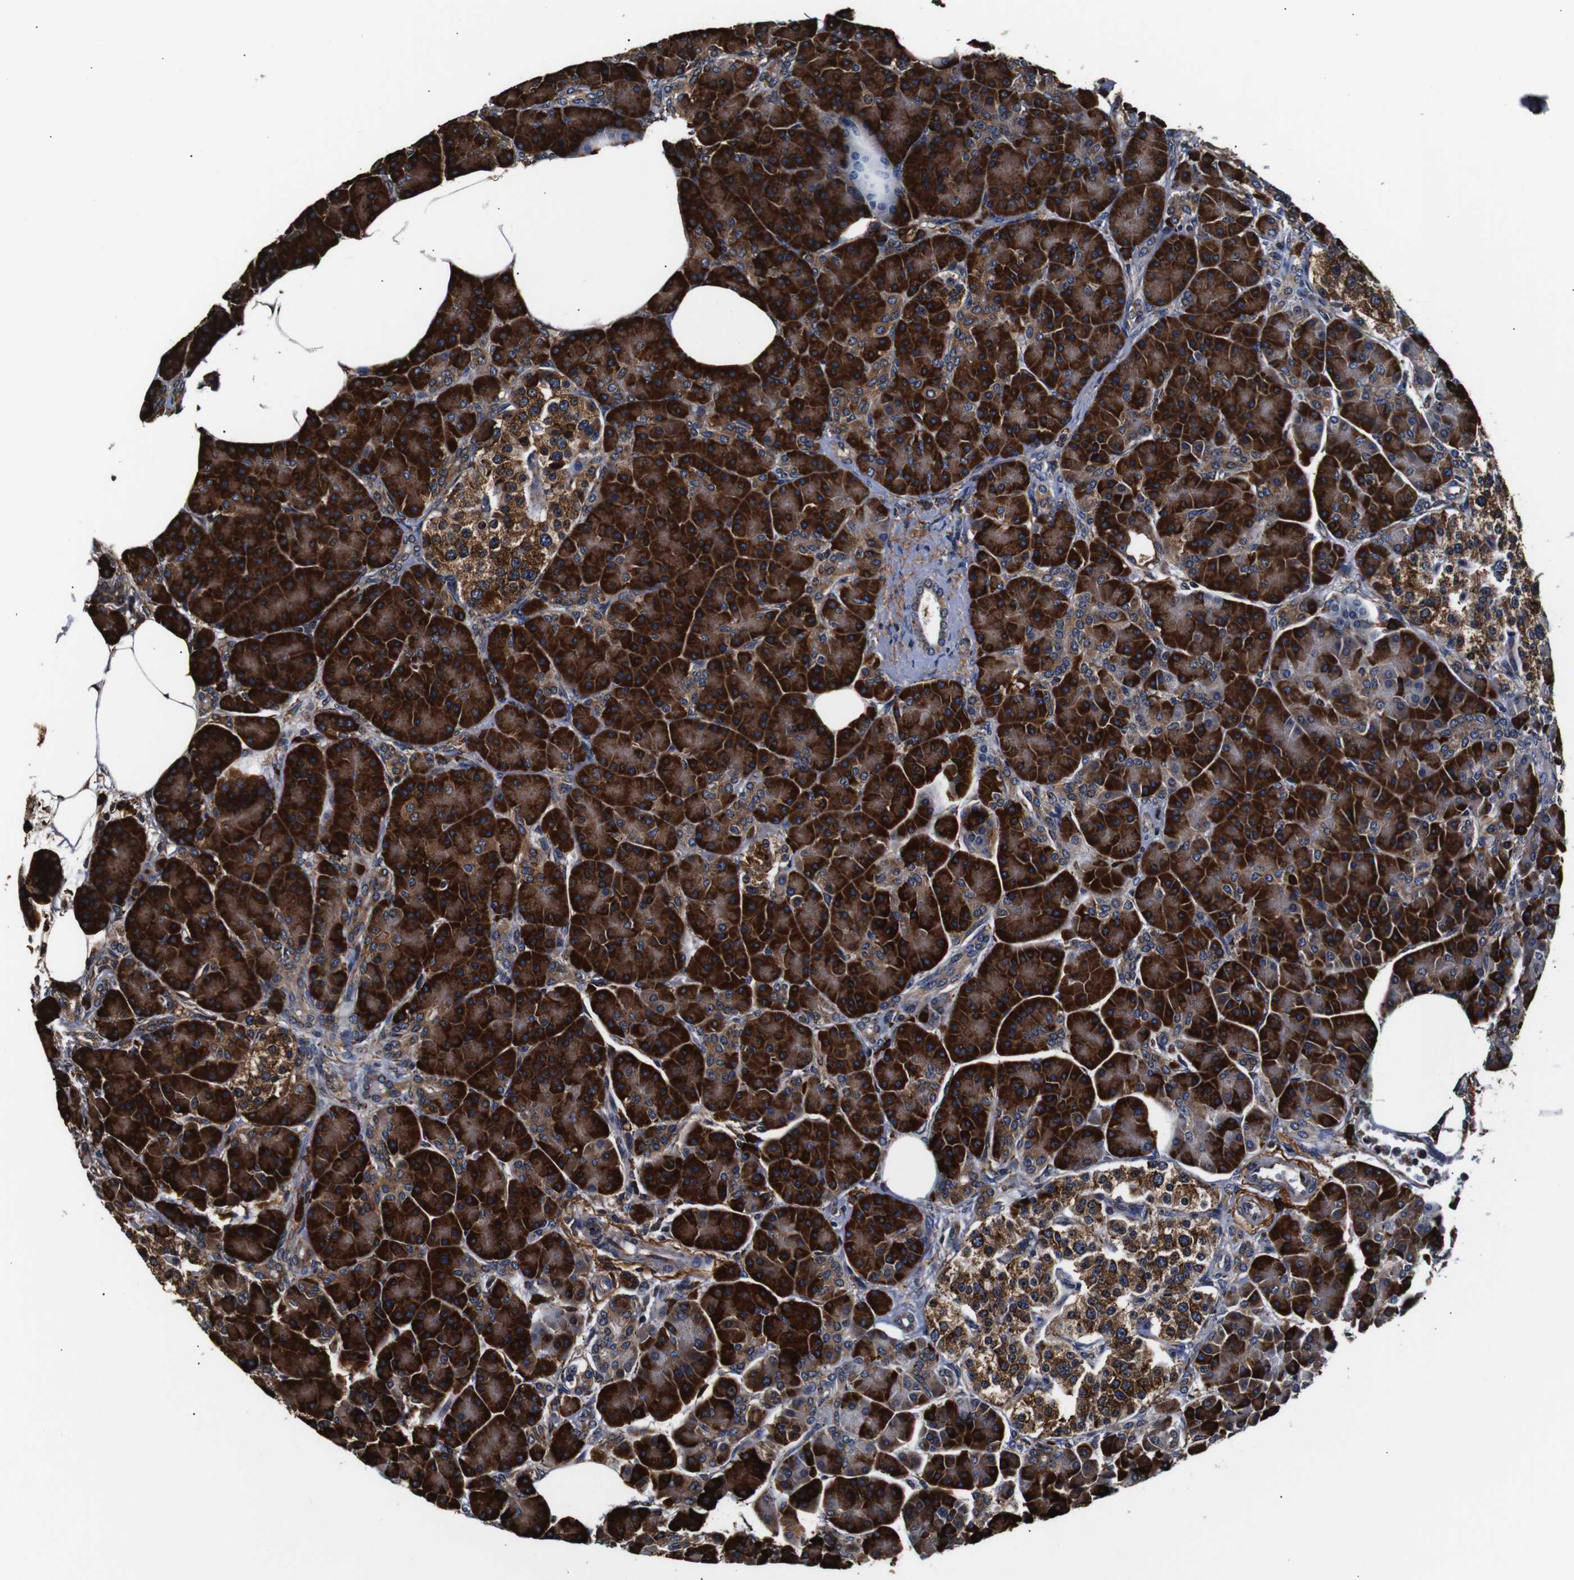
{"staining": {"intensity": "strong", "quantity": ">75%", "location": "cytoplasmic/membranous"}, "tissue": "pancreas", "cell_type": "Exocrine glandular cells", "image_type": "normal", "snomed": [{"axis": "morphology", "description": "Normal tissue, NOS"}, {"axis": "topography", "description": "Pancreas"}], "caption": "Brown immunohistochemical staining in benign pancreas exhibits strong cytoplasmic/membranous expression in approximately >75% of exocrine glandular cells.", "gene": "HHIP", "patient": {"sex": "female", "age": 70}}